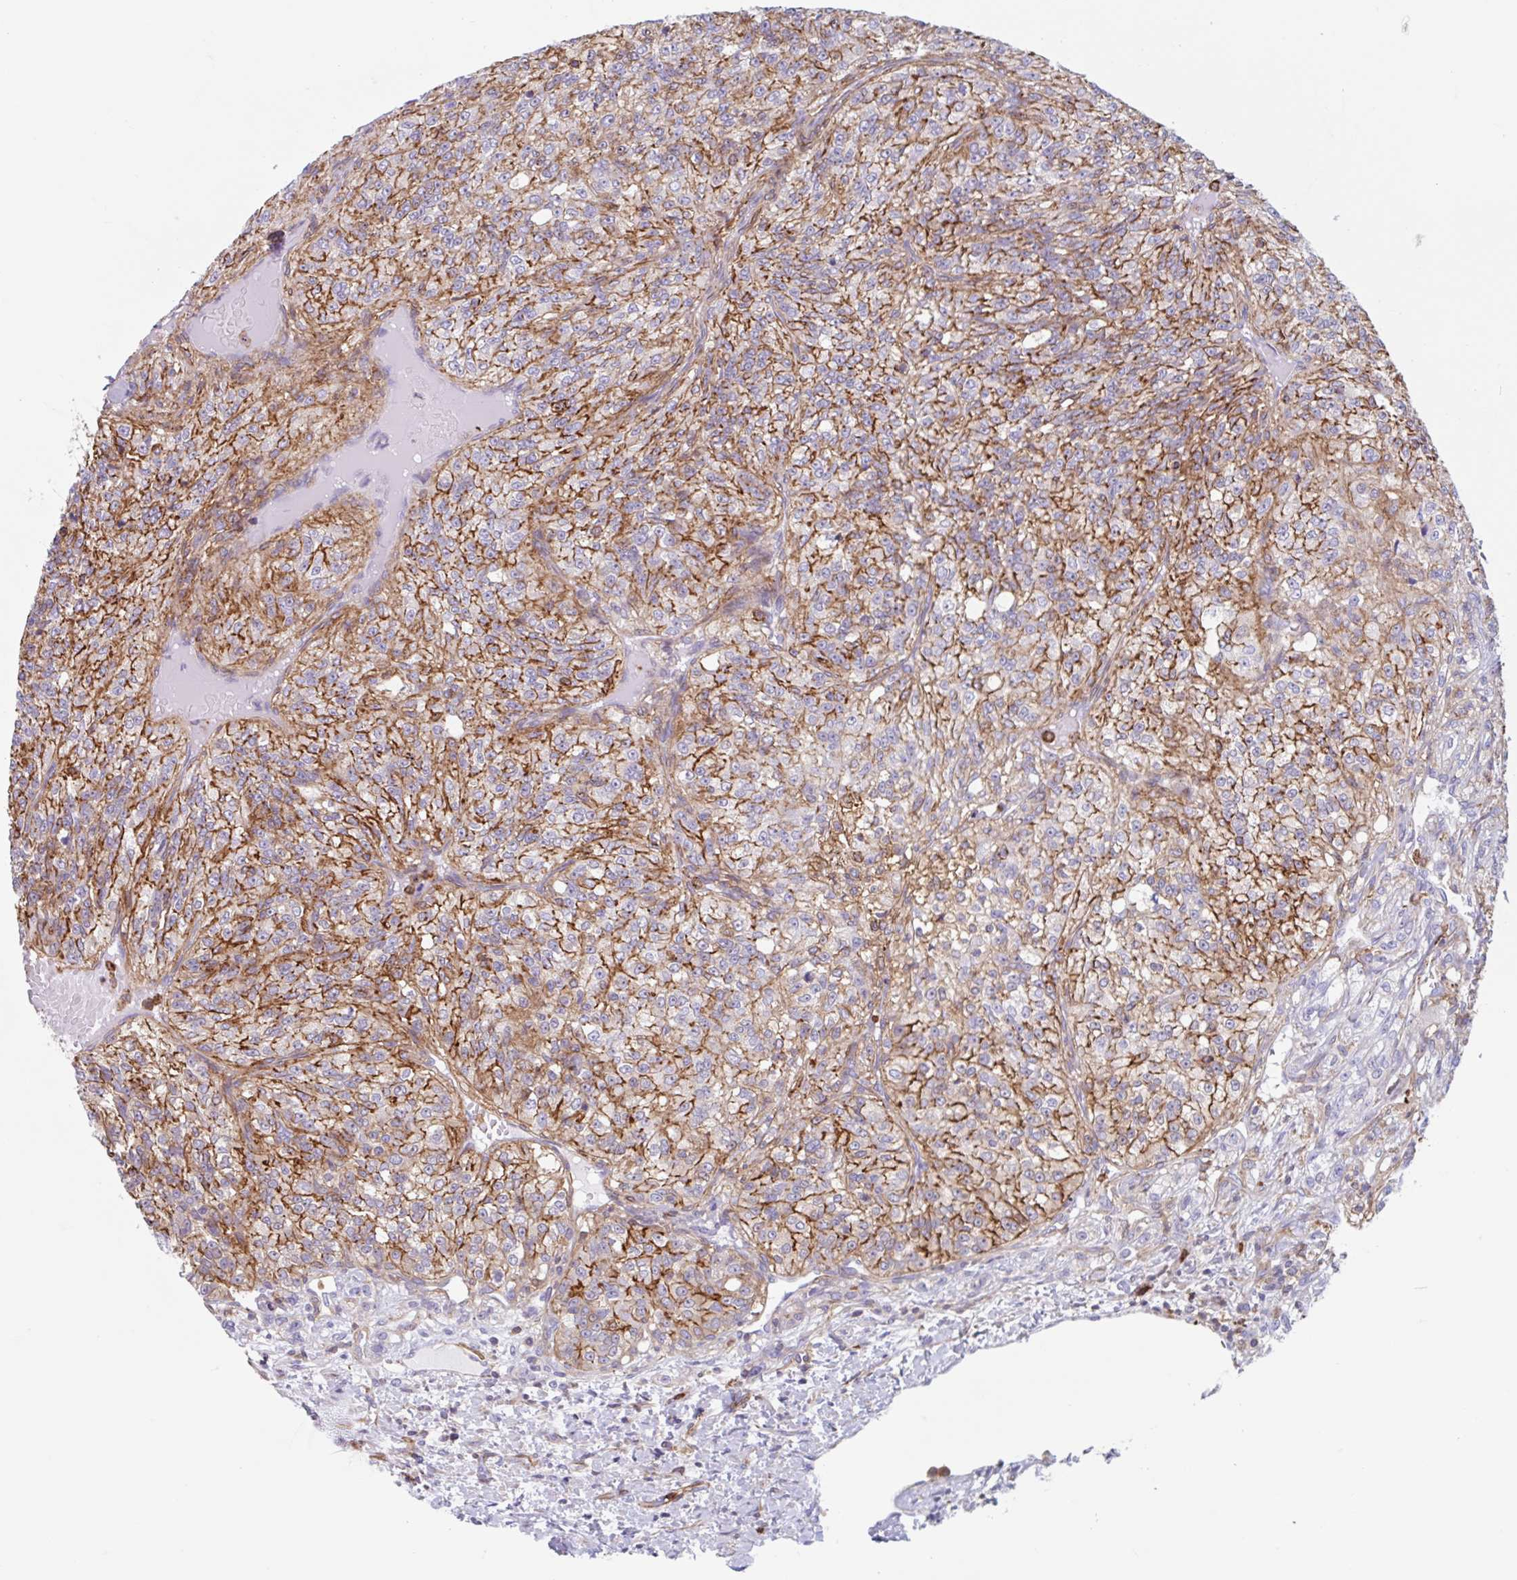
{"staining": {"intensity": "moderate", "quantity": ">75%", "location": "cytoplasmic/membranous"}, "tissue": "renal cancer", "cell_type": "Tumor cells", "image_type": "cancer", "snomed": [{"axis": "morphology", "description": "Adenocarcinoma, NOS"}, {"axis": "topography", "description": "Kidney"}], "caption": "Protein staining demonstrates moderate cytoplasmic/membranous positivity in about >75% of tumor cells in renal cancer (adenocarcinoma).", "gene": "EFHD1", "patient": {"sex": "female", "age": 63}}